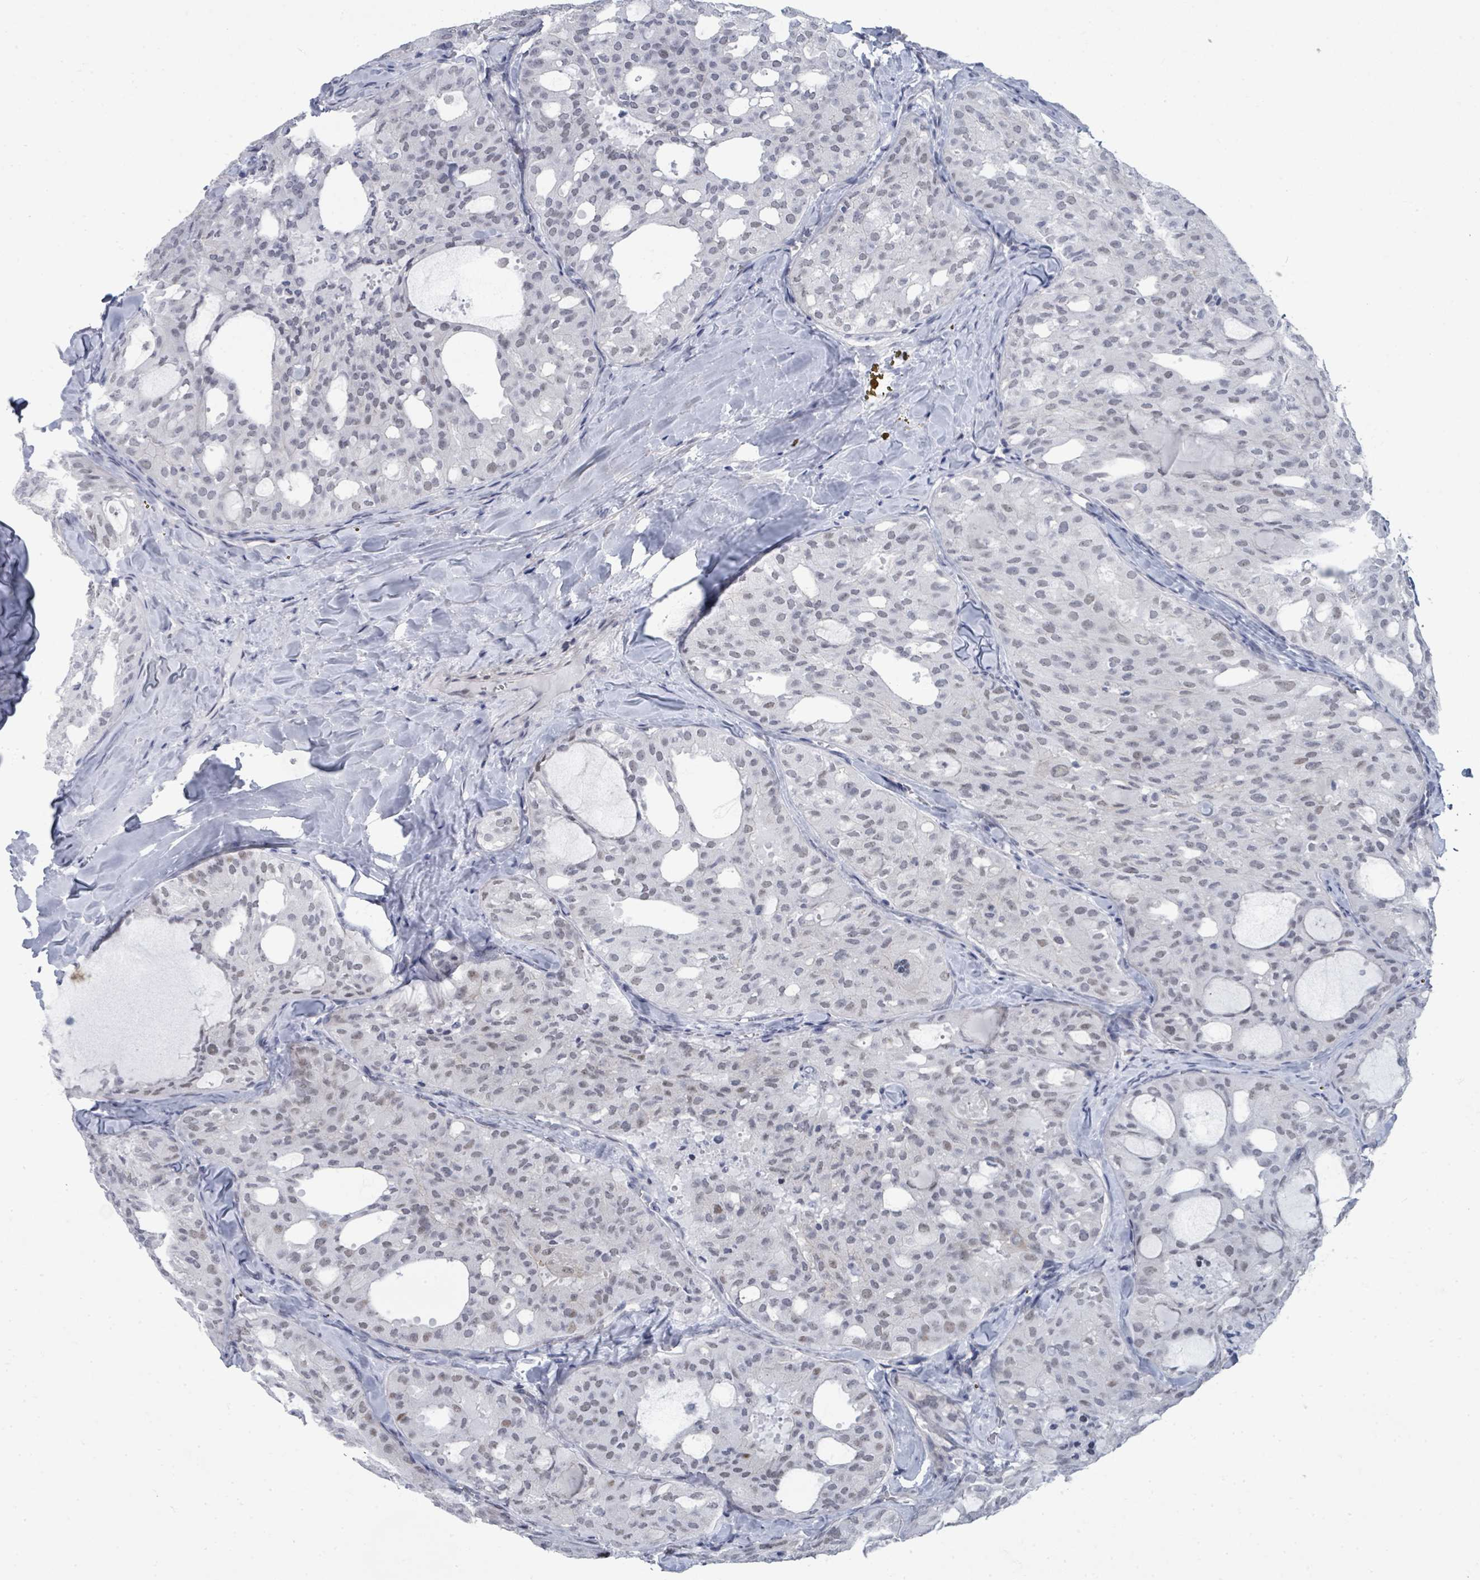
{"staining": {"intensity": "weak", "quantity": "25%-75%", "location": "nuclear"}, "tissue": "thyroid cancer", "cell_type": "Tumor cells", "image_type": "cancer", "snomed": [{"axis": "morphology", "description": "Follicular adenoma carcinoma, NOS"}, {"axis": "topography", "description": "Thyroid gland"}], "caption": "Human thyroid follicular adenoma carcinoma stained for a protein (brown) shows weak nuclear positive expression in approximately 25%-75% of tumor cells.", "gene": "CT45A5", "patient": {"sex": "male", "age": 75}}